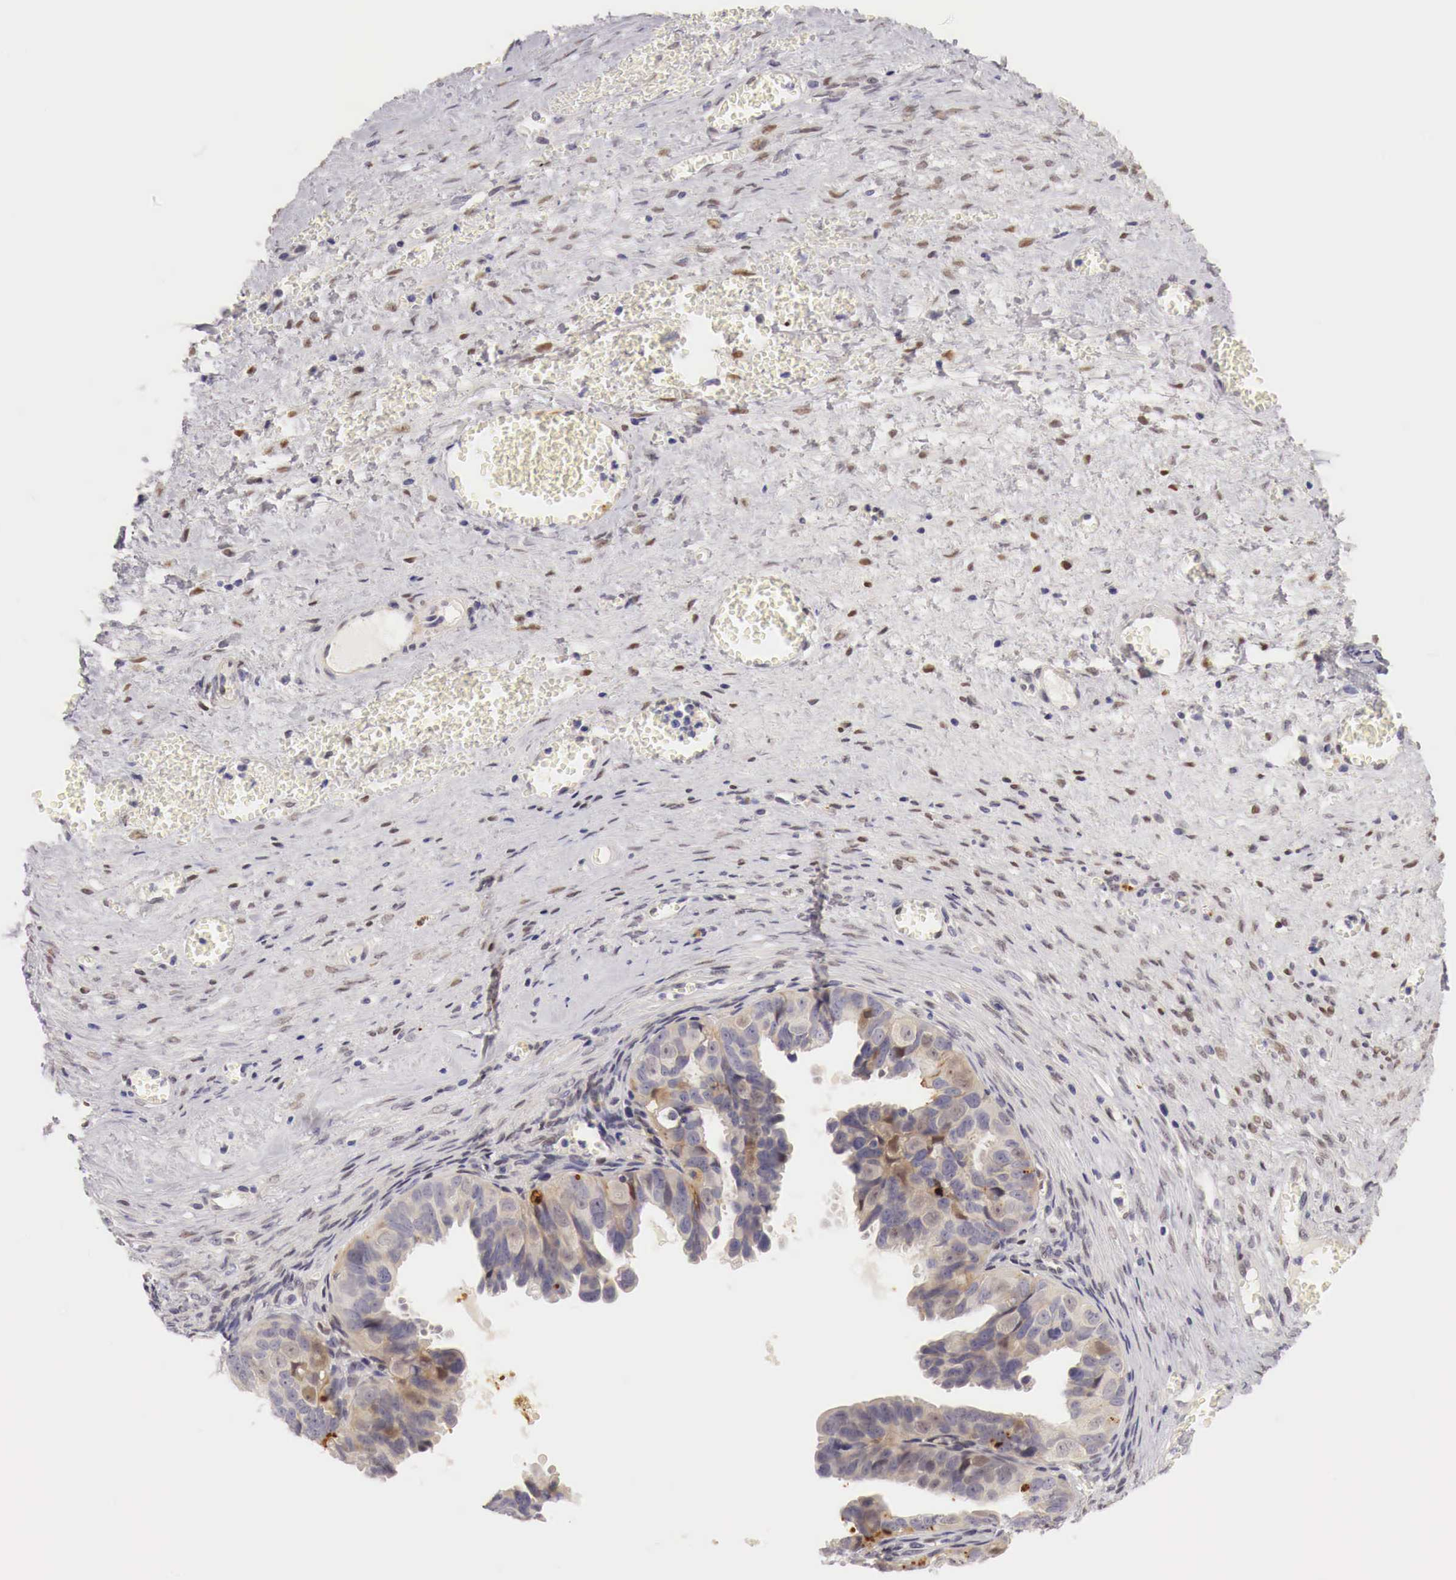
{"staining": {"intensity": "weak", "quantity": "<25%", "location": "cytoplasmic/membranous"}, "tissue": "ovarian cancer", "cell_type": "Tumor cells", "image_type": "cancer", "snomed": [{"axis": "morphology", "description": "Carcinoma, endometroid"}, {"axis": "topography", "description": "Ovary"}], "caption": "IHC of human ovarian endometroid carcinoma shows no expression in tumor cells.", "gene": "CASP3", "patient": {"sex": "female", "age": 85}}